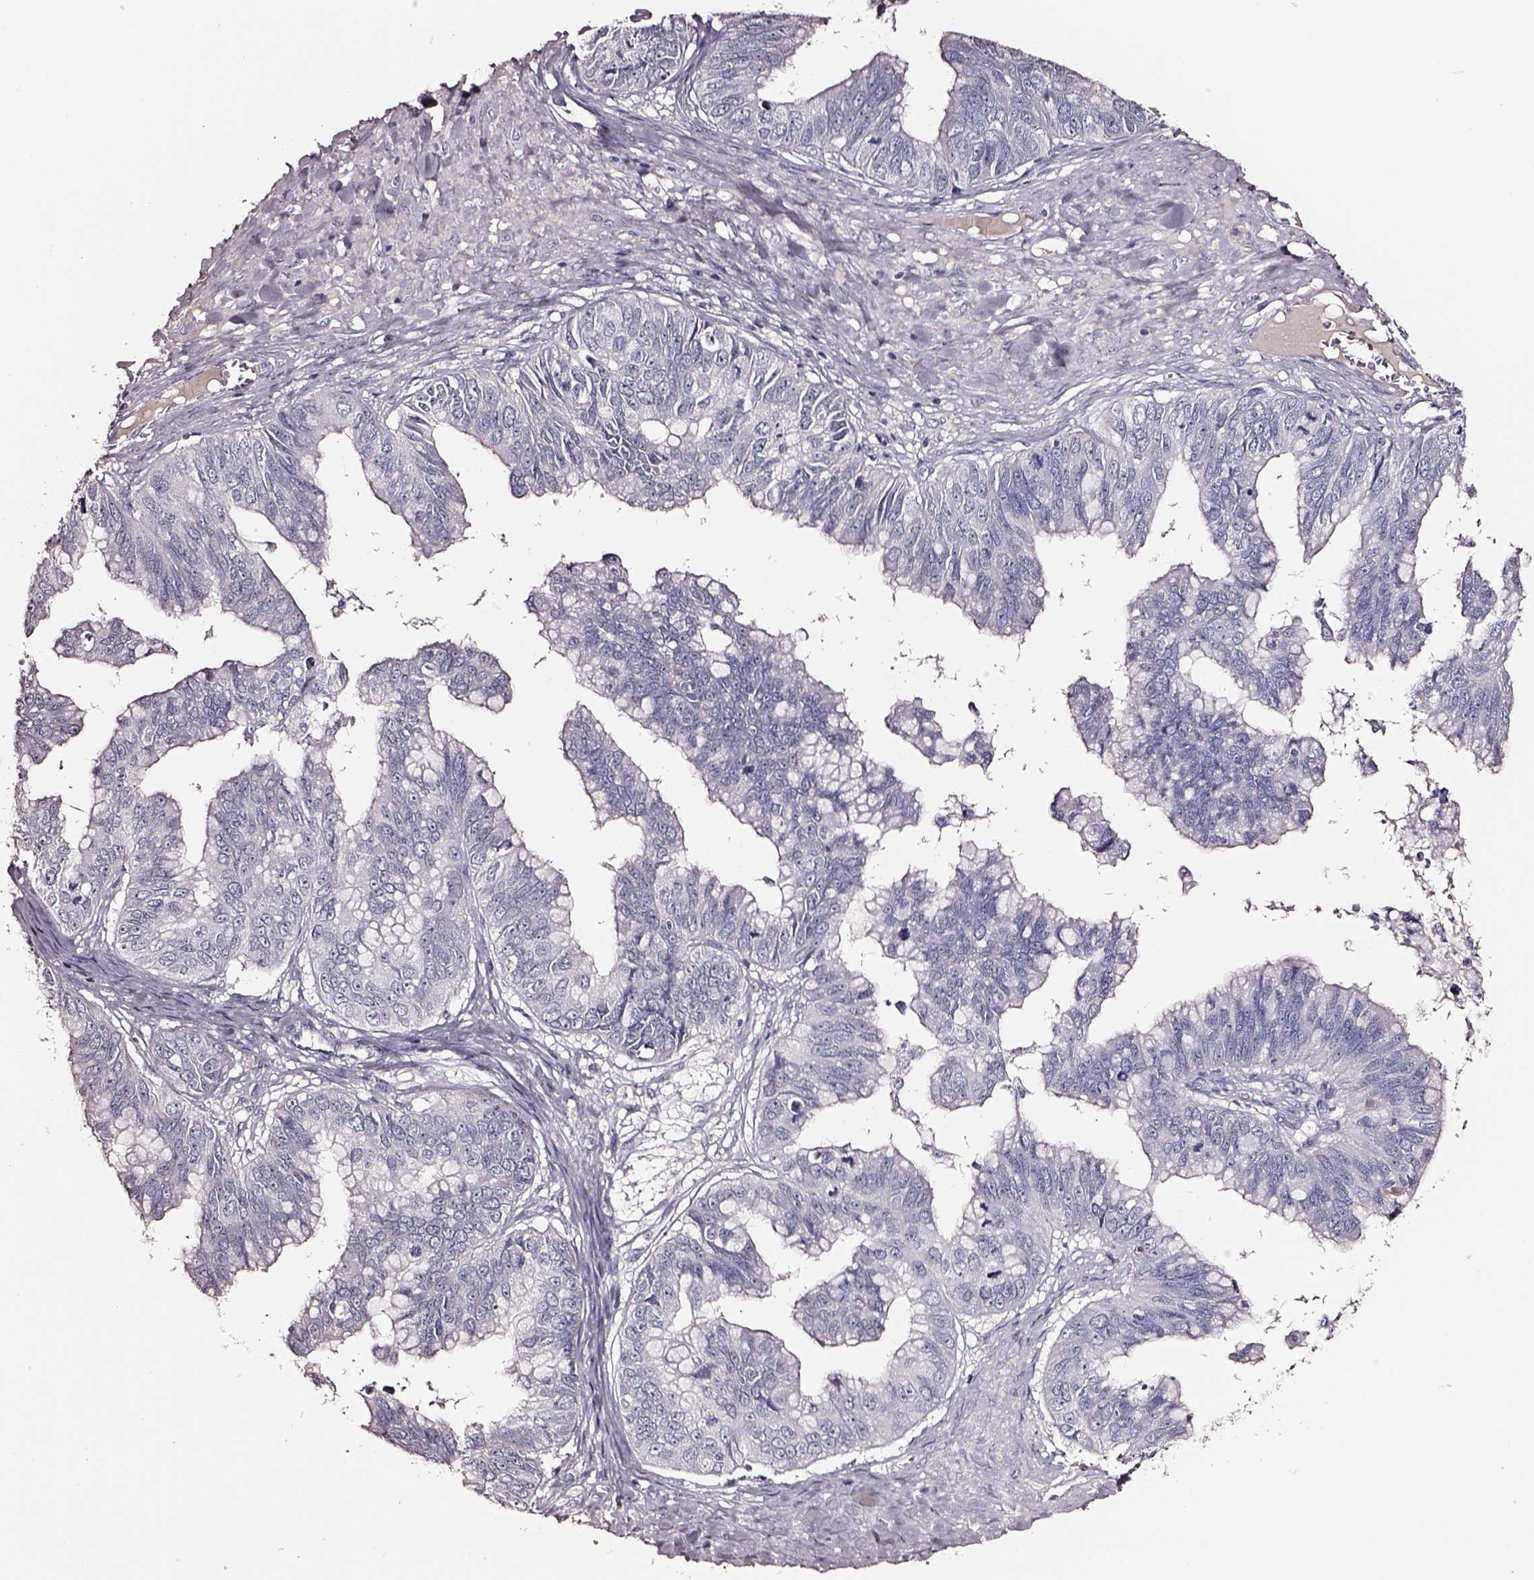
{"staining": {"intensity": "negative", "quantity": "none", "location": "none"}, "tissue": "ovarian cancer", "cell_type": "Tumor cells", "image_type": "cancer", "snomed": [{"axis": "morphology", "description": "Cystadenocarcinoma, mucinous, NOS"}, {"axis": "topography", "description": "Ovary"}], "caption": "A high-resolution photomicrograph shows IHC staining of mucinous cystadenocarcinoma (ovarian), which exhibits no significant expression in tumor cells.", "gene": "SMIM17", "patient": {"sex": "female", "age": 76}}